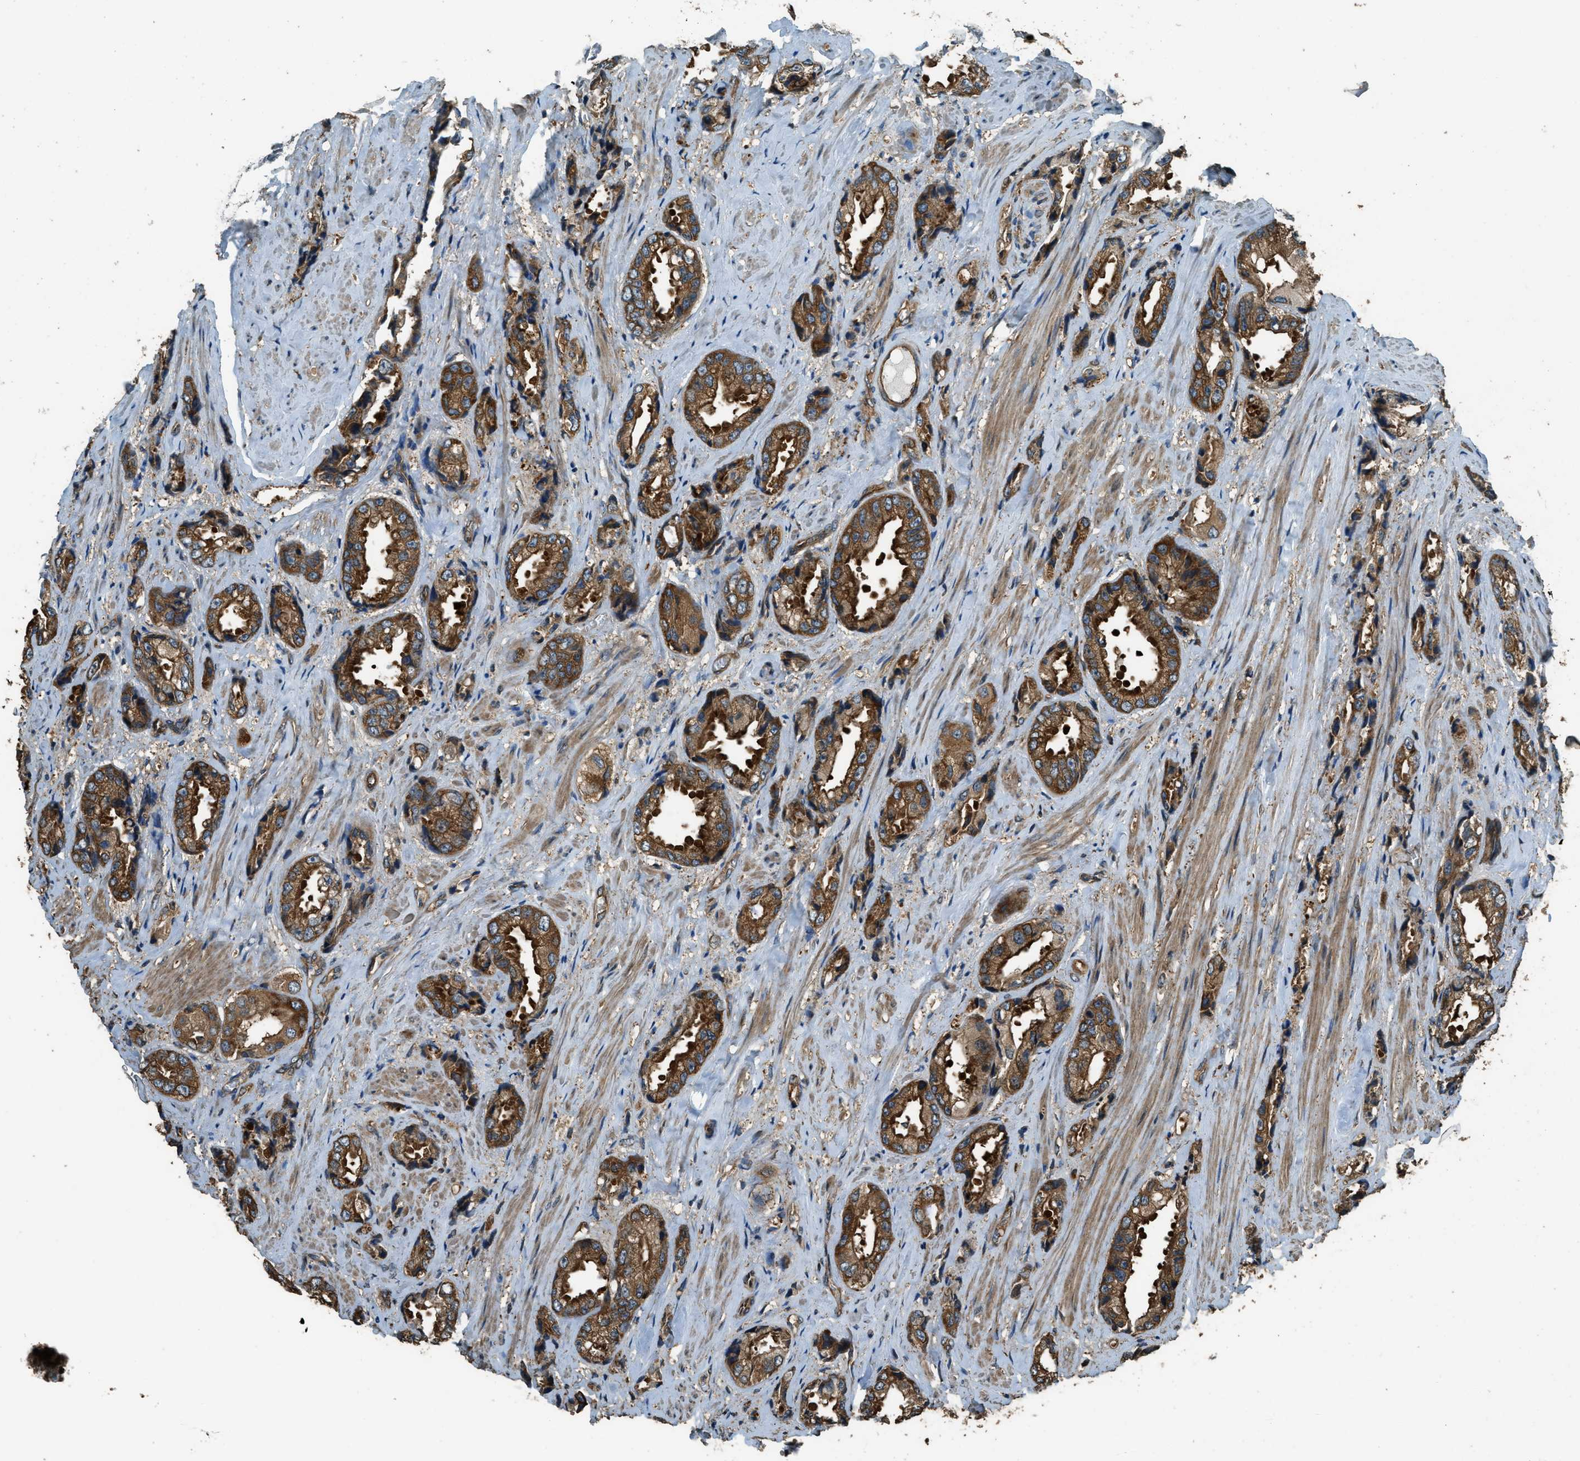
{"staining": {"intensity": "strong", "quantity": ">75%", "location": "cytoplasmic/membranous"}, "tissue": "prostate cancer", "cell_type": "Tumor cells", "image_type": "cancer", "snomed": [{"axis": "morphology", "description": "Adenocarcinoma, High grade"}, {"axis": "topography", "description": "Prostate"}], "caption": "Brown immunohistochemical staining in human prostate adenocarcinoma (high-grade) exhibits strong cytoplasmic/membranous staining in approximately >75% of tumor cells. (brown staining indicates protein expression, while blue staining denotes nuclei).", "gene": "MARS1", "patient": {"sex": "male", "age": 61}}